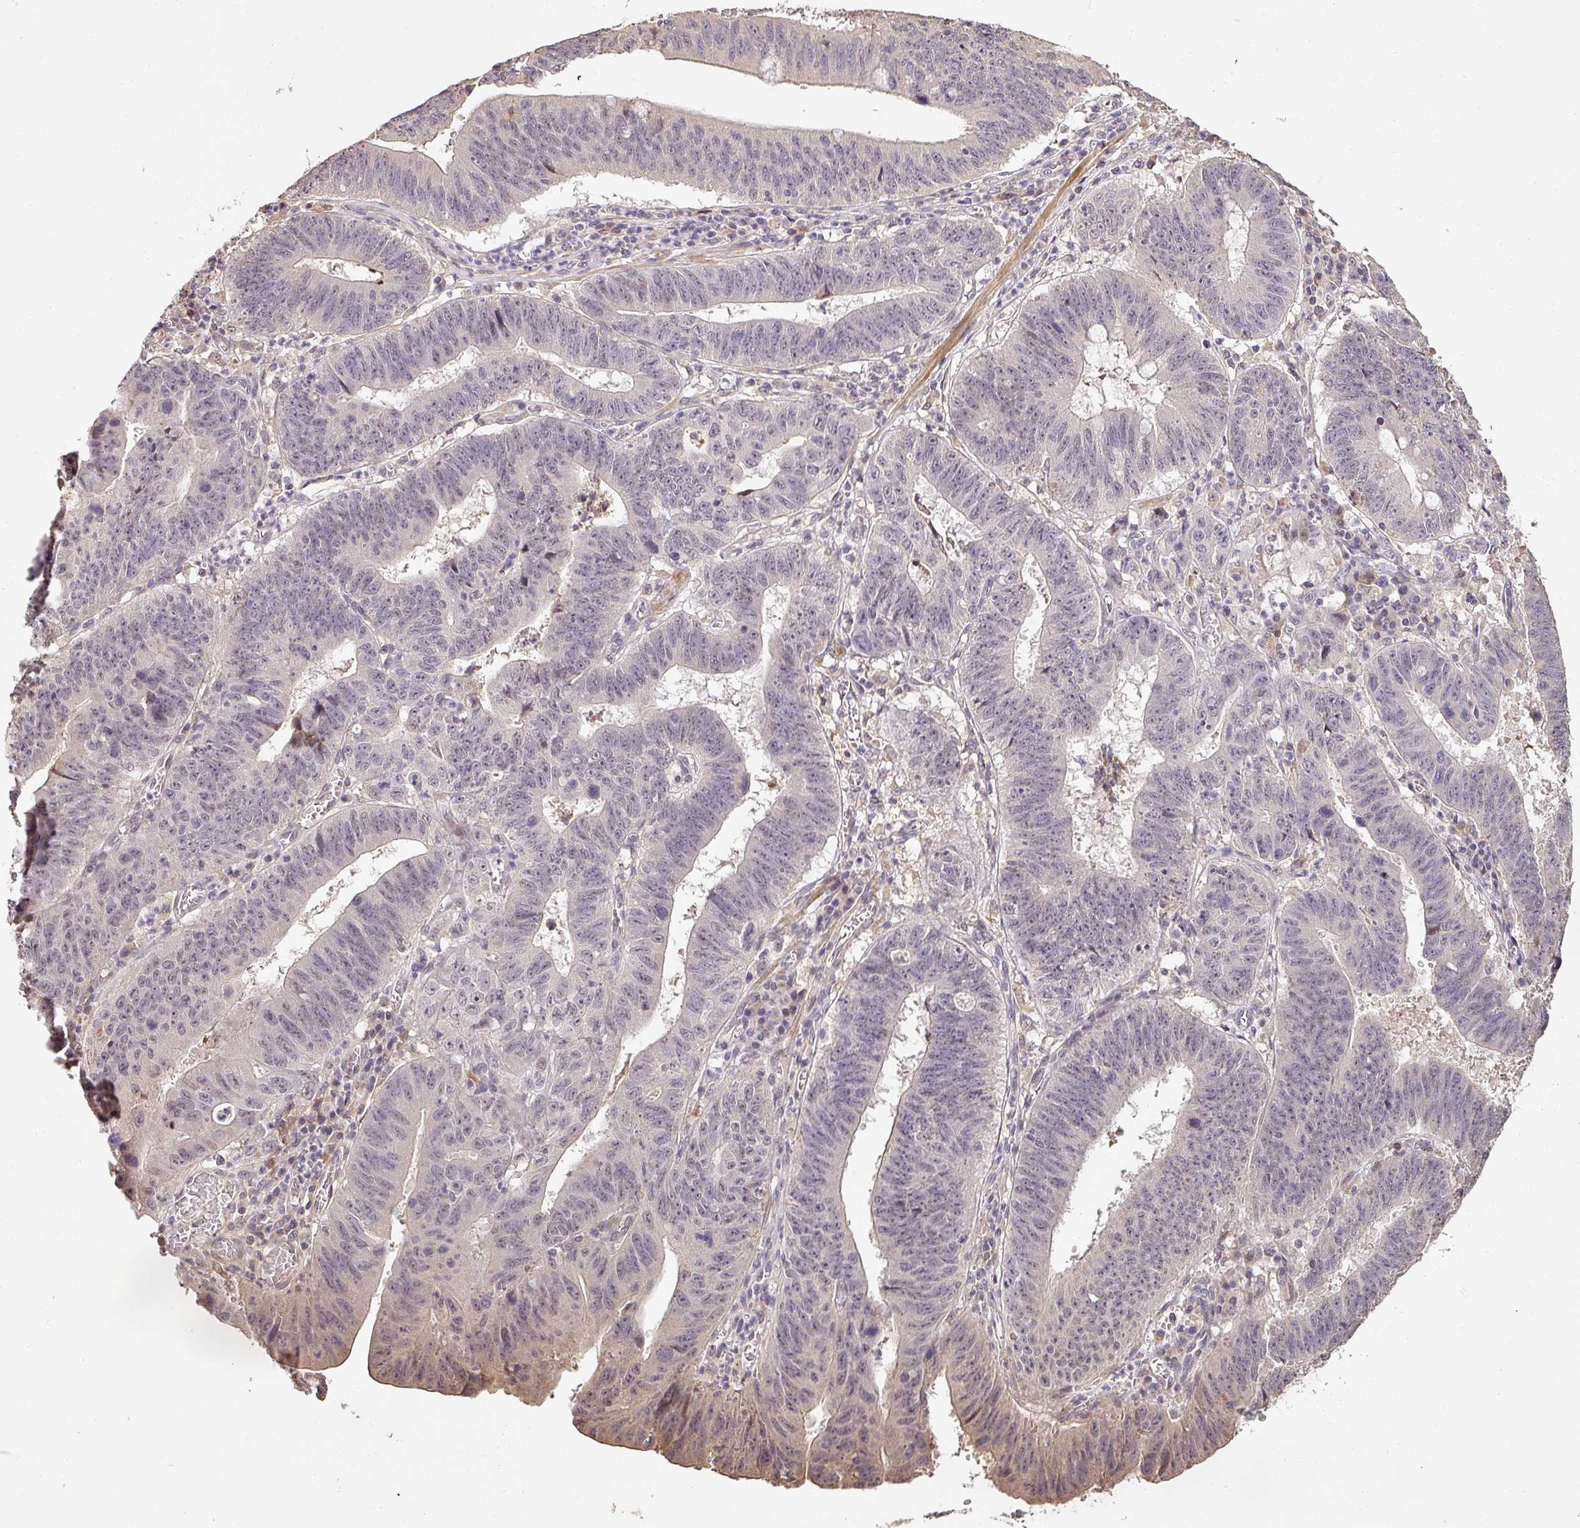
{"staining": {"intensity": "weak", "quantity": "<25%", "location": "cytoplasmic/membranous"}, "tissue": "stomach cancer", "cell_type": "Tumor cells", "image_type": "cancer", "snomed": [{"axis": "morphology", "description": "Adenocarcinoma, NOS"}, {"axis": "topography", "description": "Stomach"}], "caption": "This is an immunohistochemistry (IHC) histopathology image of stomach cancer (adenocarcinoma). There is no staining in tumor cells.", "gene": "BPIFB3", "patient": {"sex": "male", "age": 59}}